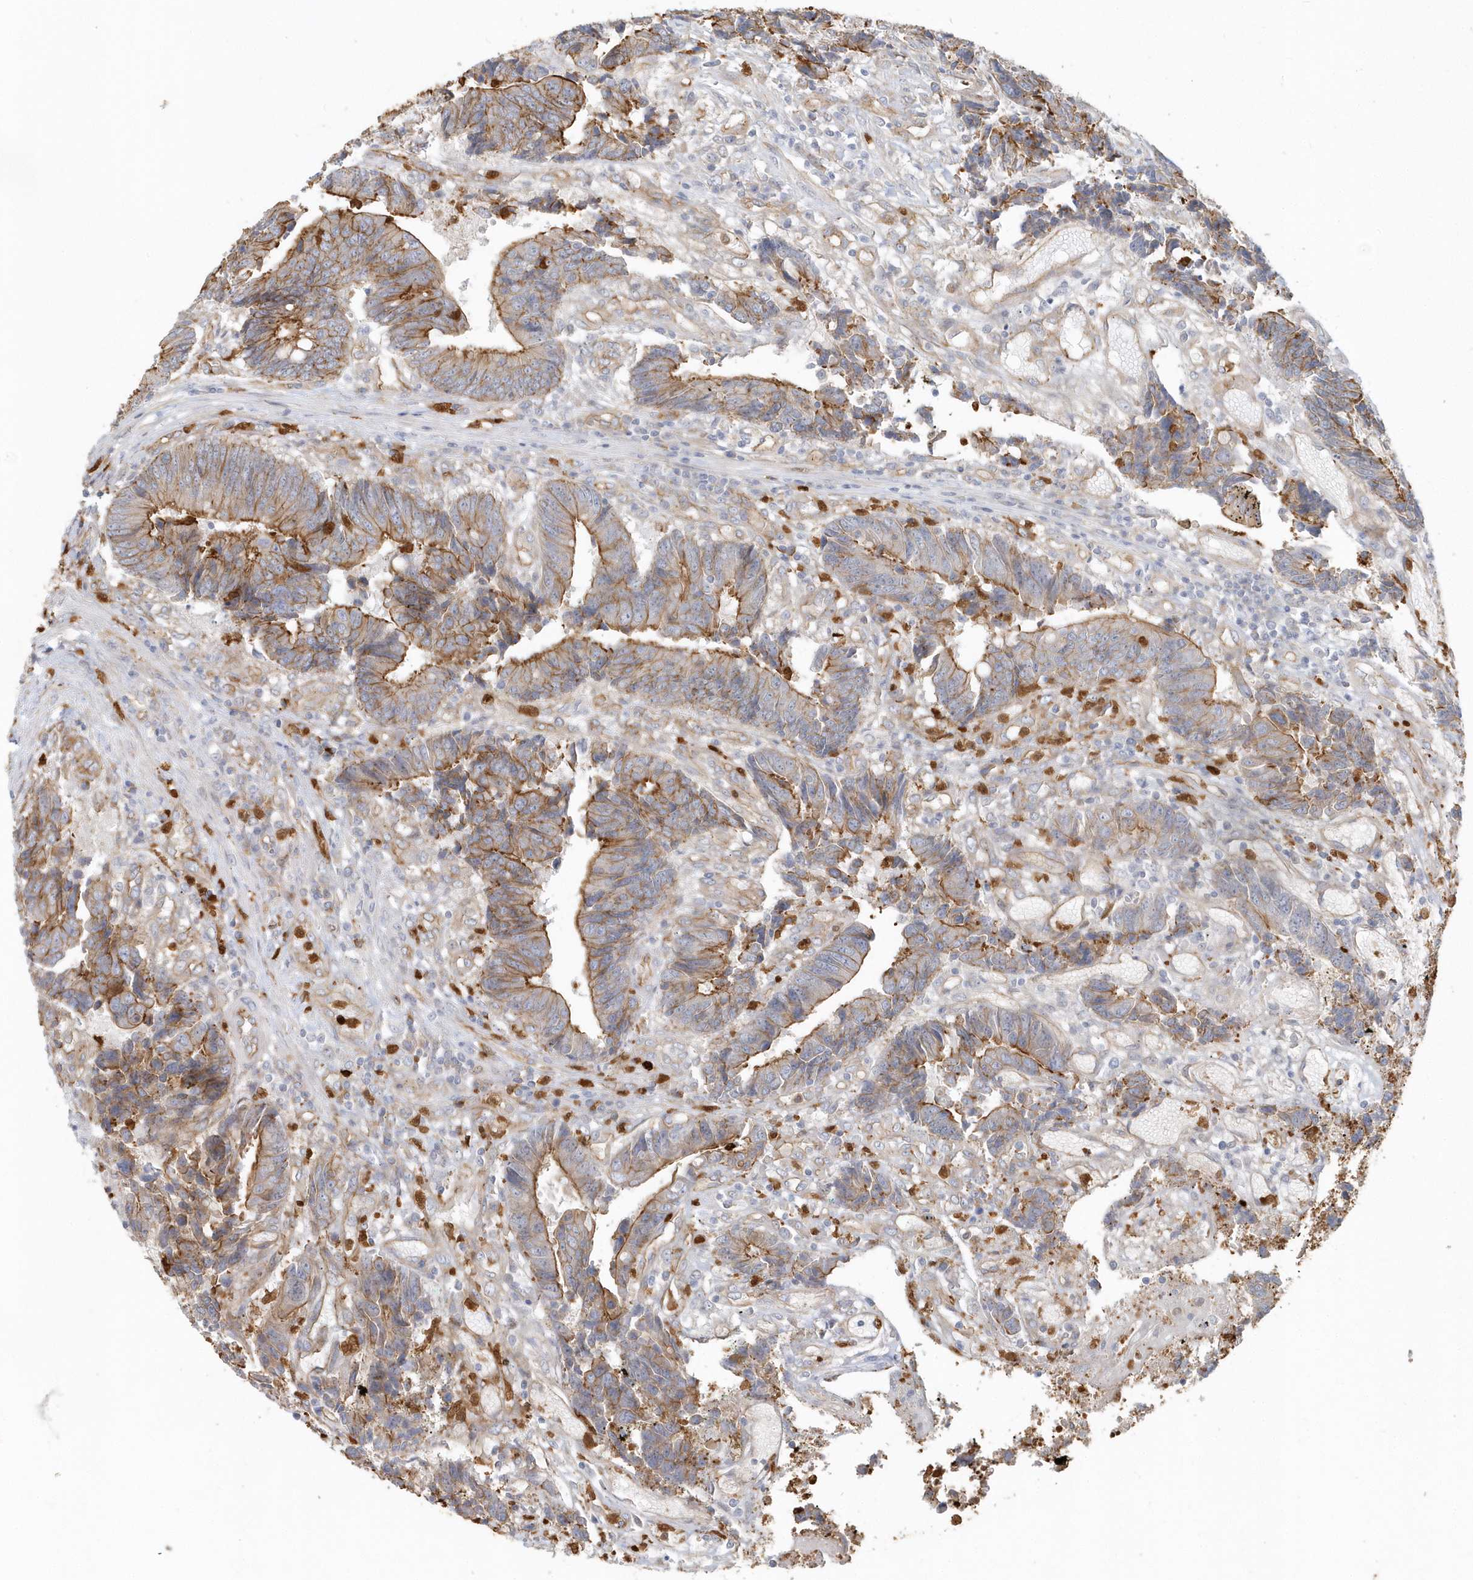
{"staining": {"intensity": "moderate", "quantity": ">75%", "location": "cytoplasmic/membranous"}, "tissue": "colorectal cancer", "cell_type": "Tumor cells", "image_type": "cancer", "snomed": [{"axis": "morphology", "description": "Adenocarcinoma, NOS"}, {"axis": "topography", "description": "Rectum"}], "caption": "This is an image of immunohistochemistry (IHC) staining of colorectal cancer (adenocarcinoma), which shows moderate staining in the cytoplasmic/membranous of tumor cells.", "gene": "DNAH1", "patient": {"sex": "male", "age": 84}}